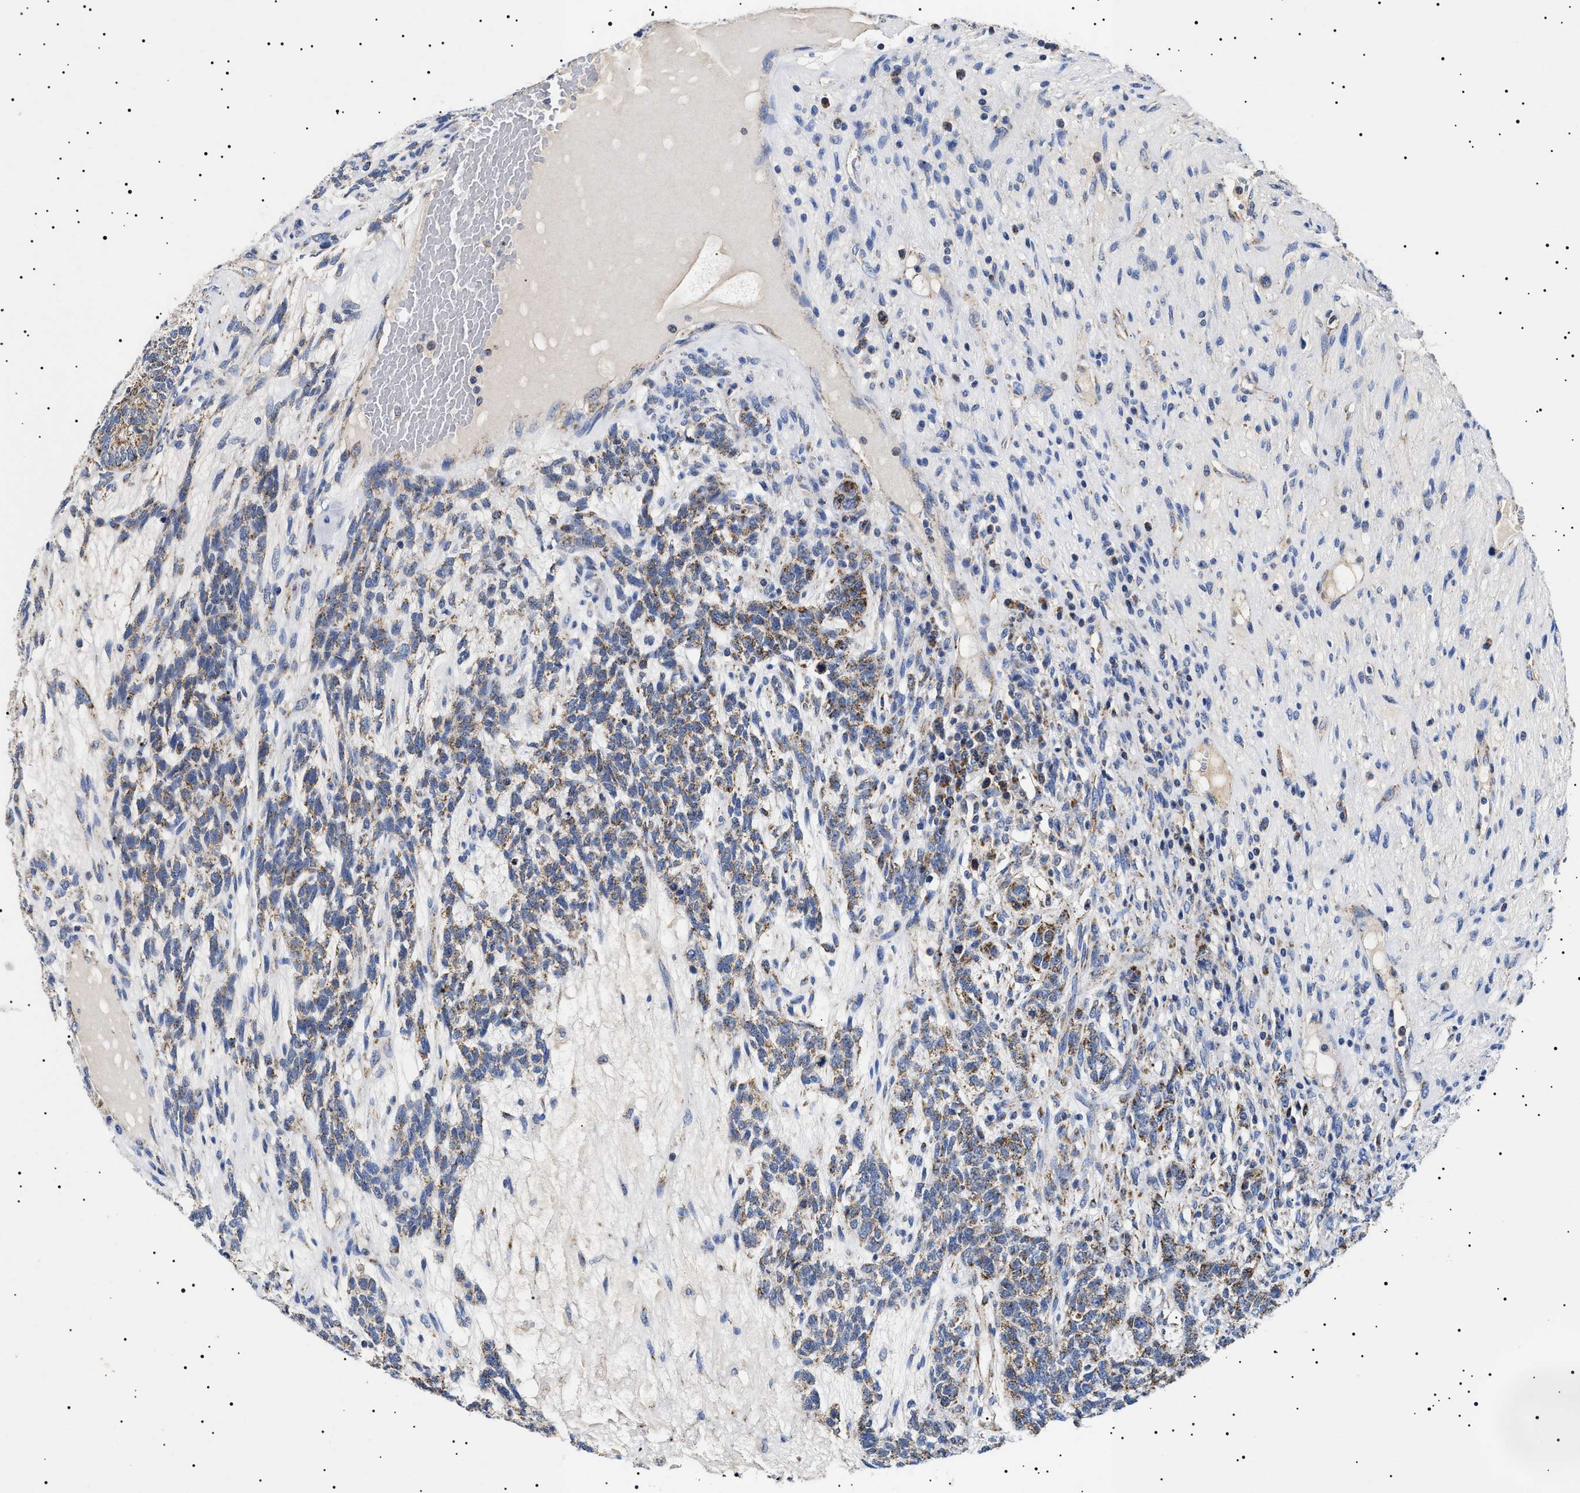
{"staining": {"intensity": "moderate", "quantity": ">75%", "location": "cytoplasmic/membranous"}, "tissue": "testis cancer", "cell_type": "Tumor cells", "image_type": "cancer", "snomed": [{"axis": "morphology", "description": "Seminoma, NOS"}, {"axis": "topography", "description": "Testis"}], "caption": "Protein expression analysis of testis cancer (seminoma) shows moderate cytoplasmic/membranous expression in about >75% of tumor cells.", "gene": "CHRDL2", "patient": {"sex": "male", "age": 28}}